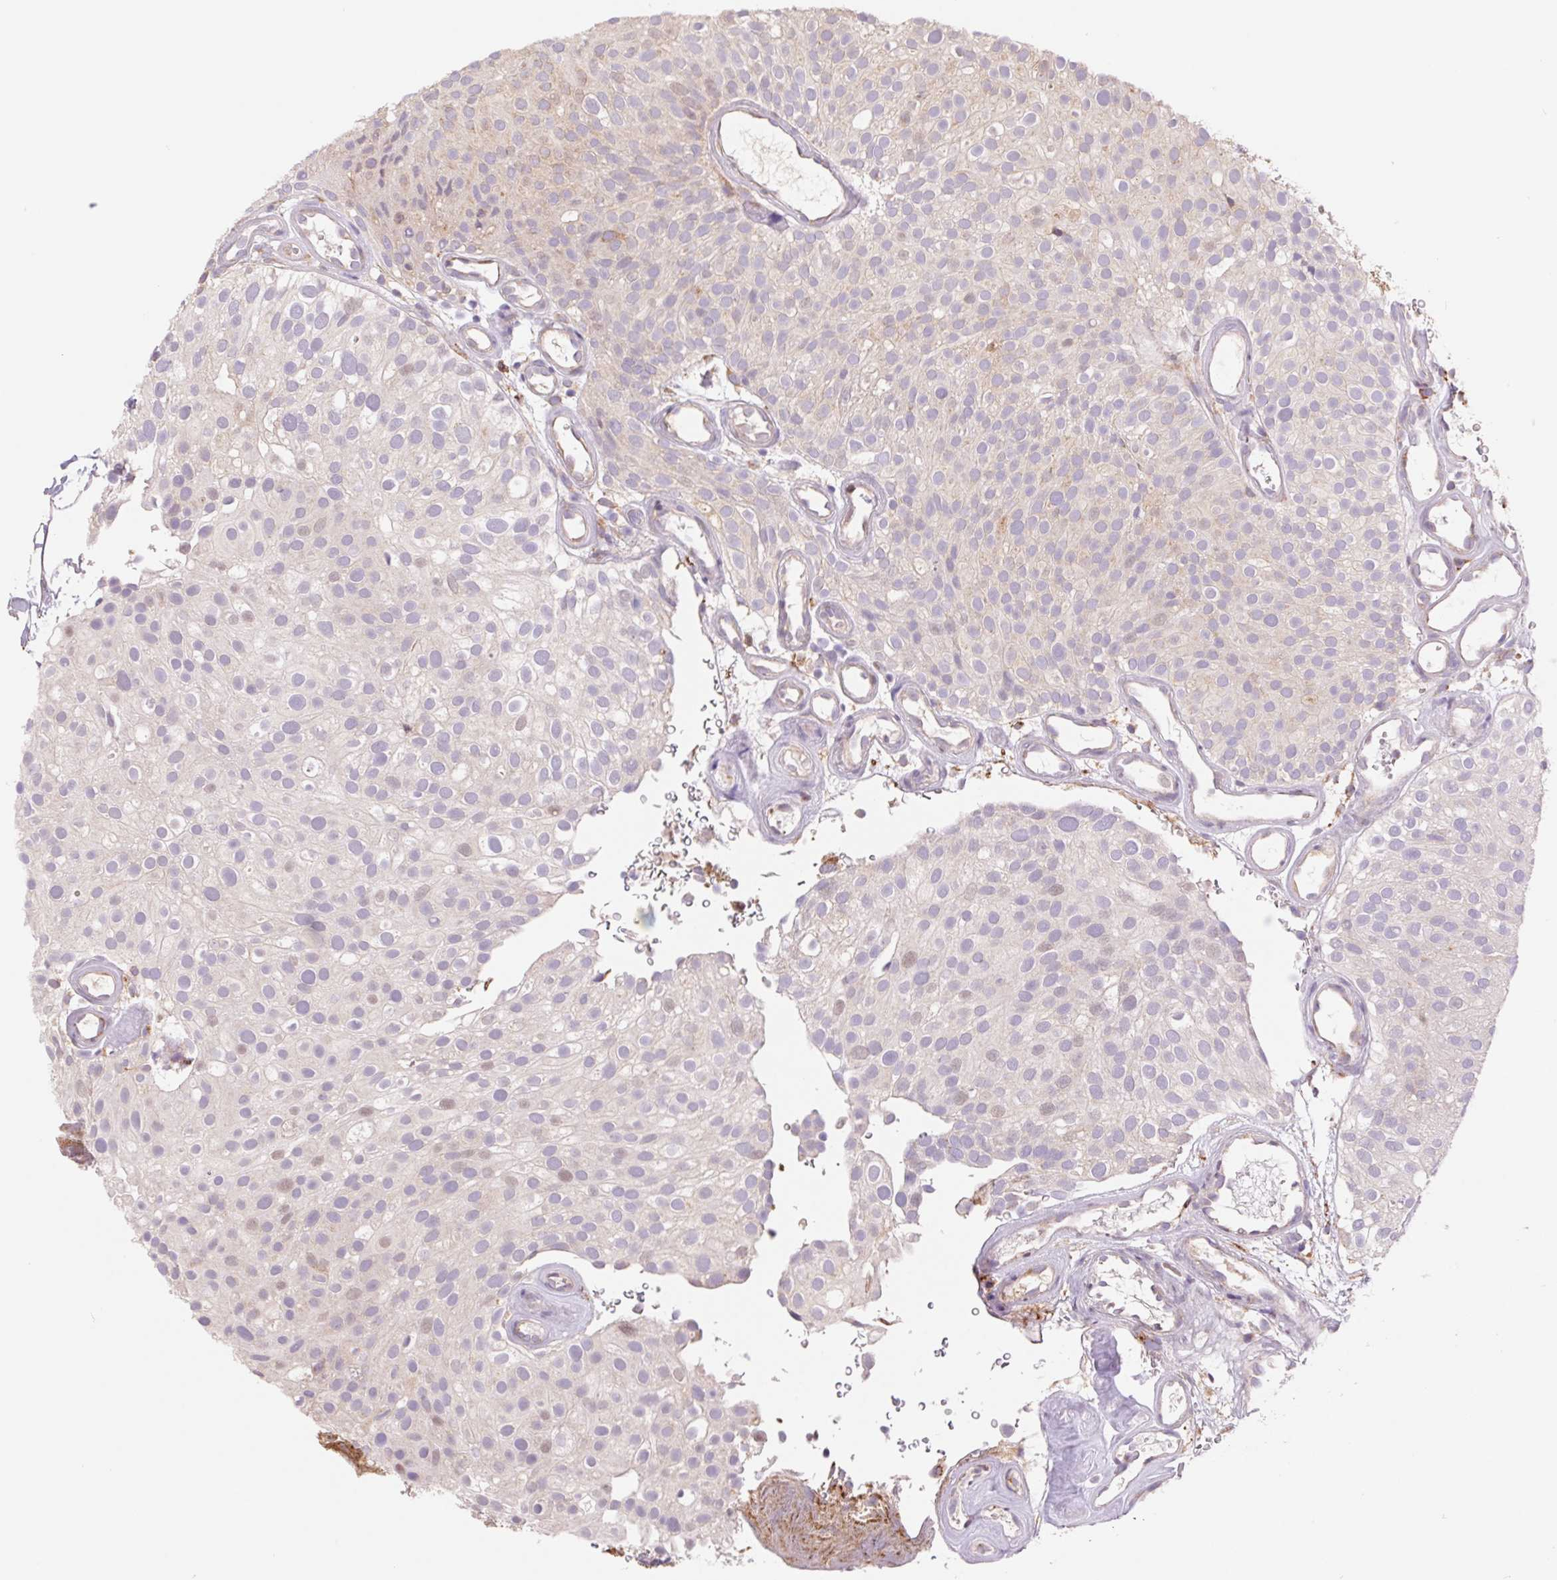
{"staining": {"intensity": "negative", "quantity": "none", "location": "none"}, "tissue": "urothelial cancer", "cell_type": "Tumor cells", "image_type": "cancer", "snomed": [{"axis": "morphology", "description": "Urothelial carcinoma, Low grade"}, {"axis": "topography", "description": "Urinary bladder"}], "caption": "Human urothelial cancer stained for a protein using immunohistochemistry exhibits no positivity in tumor cells.", "gene": "KLHL20", "patient": {"sex": "male", "age": 78}}